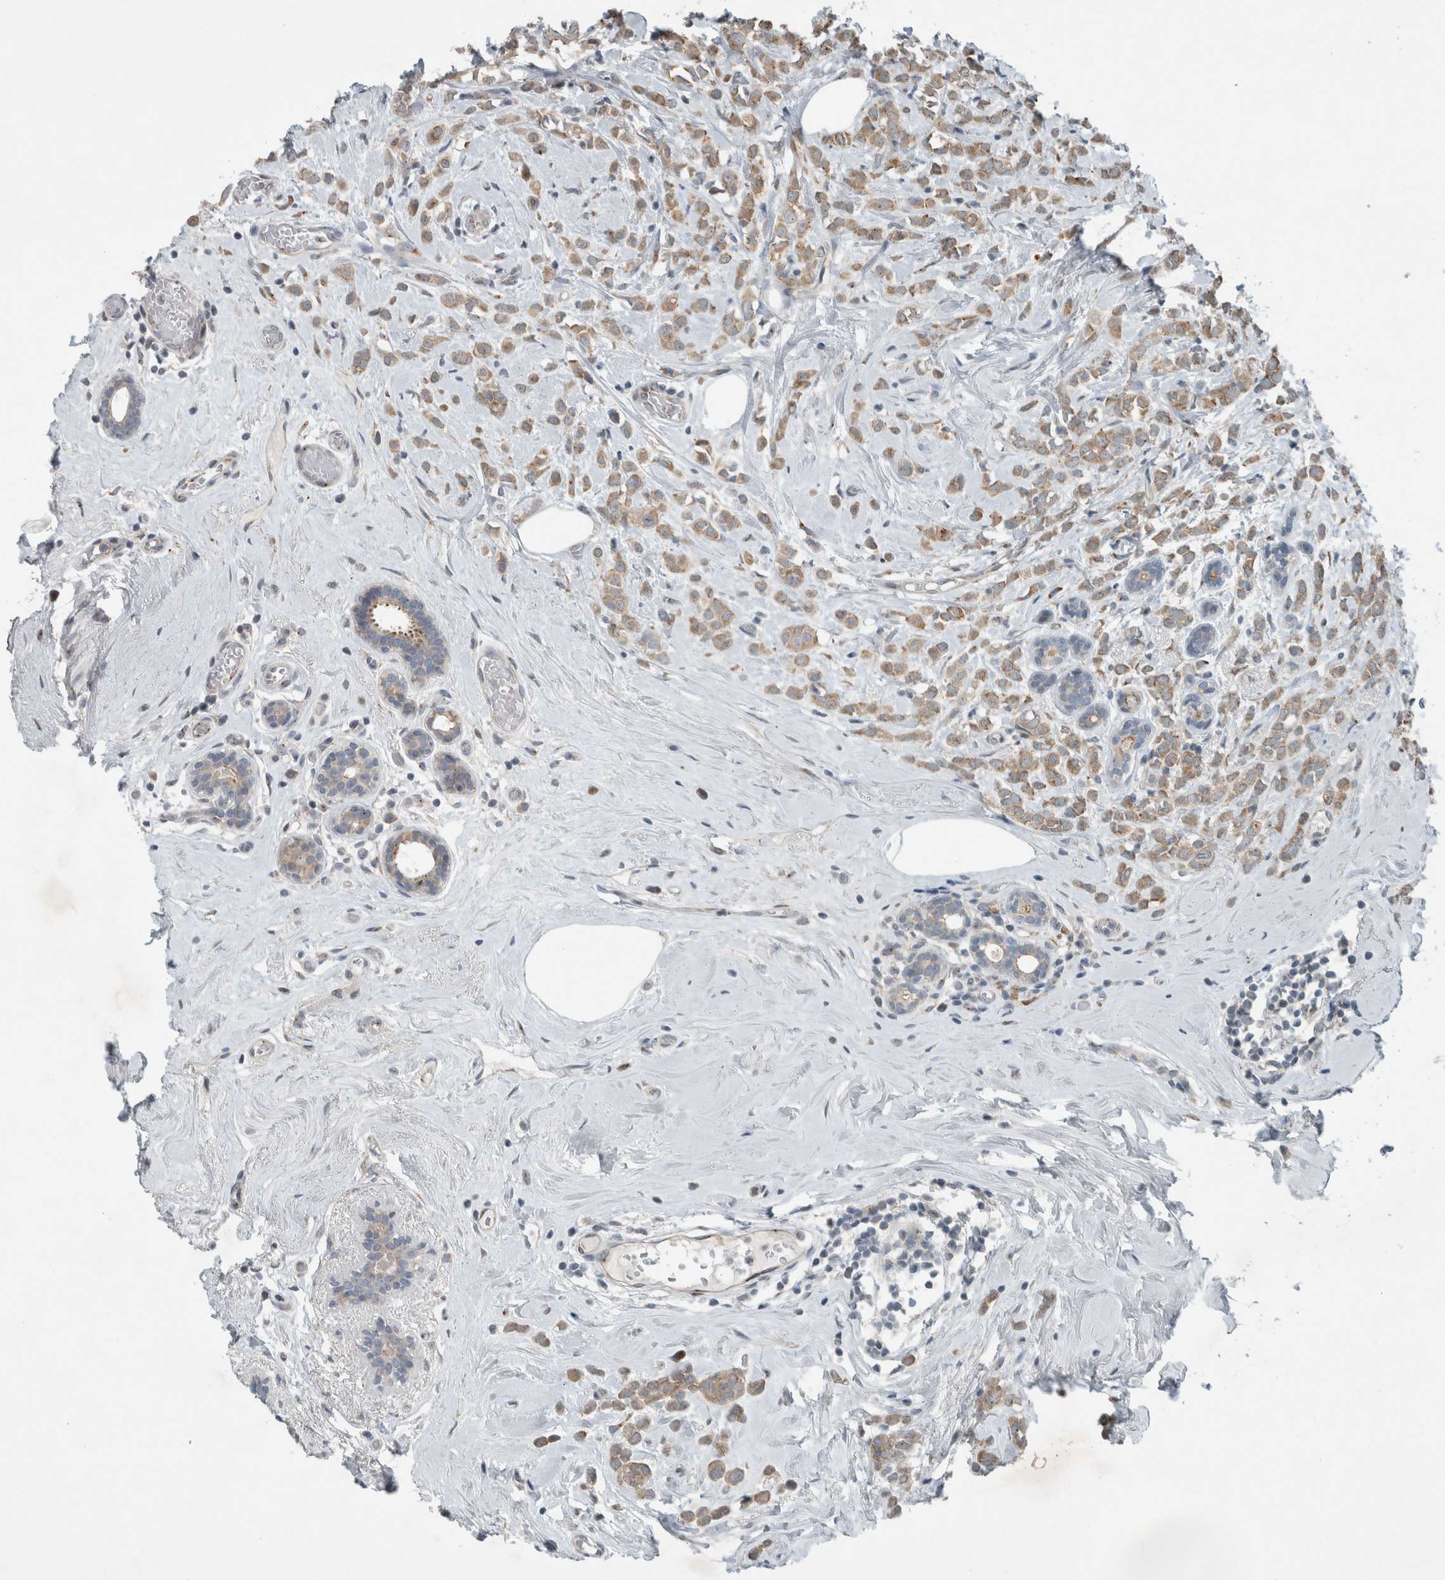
{"staining": {"intensity": "moderate", "quantity": ">75%", "location": "cytoplasmic/membranous"}, "tissue": "breast cancer", "cell_type": "Tumor cells", "image_type": "cancer", "snomed": [{"axis": "morphology", "description": "Lobular carcinoma"}, {"axis": "topography", "description": "Breast"}], "caption": "Protein analysis of breast cancer tissue displays moderate cytoplasmic/membranous staining in about >75% of tumor cells.", "gene": "KIF1C", "patient": {"sex": "female", "age": 47}}